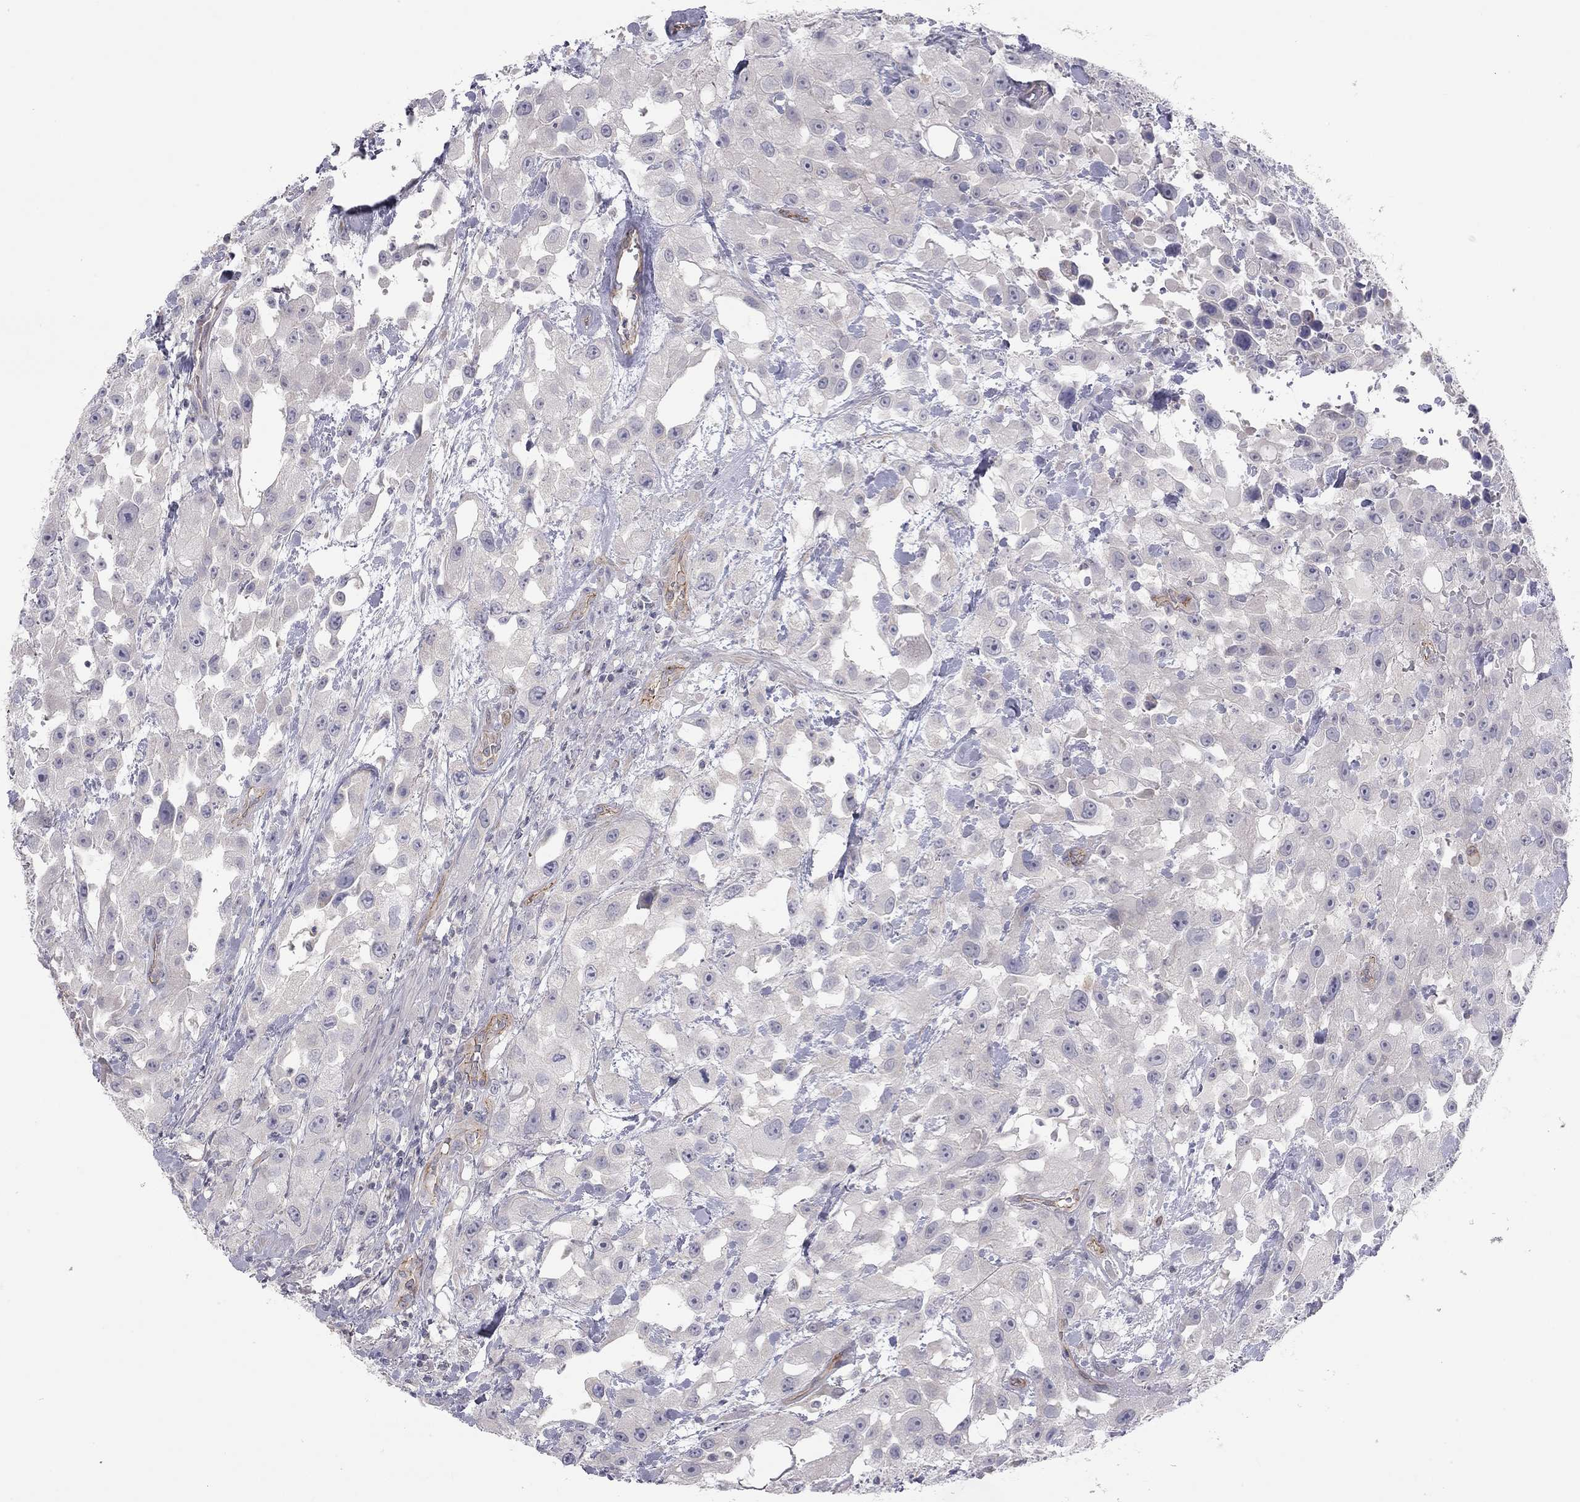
{"staining": {"intensity": "negative", "quantity": "none", "location": "none"}, "tissue": "urothelial cancer", "cell_type": "Tumor cells", "image_type": "cancer", "snomed": [{"axis": "morphology", "description": "Urothelial carcinoma, High grade"}, {"axis": "topography", "description": "Urinary bladder"}], "caption": "Tumor cells show no significant positivity in urothelial cancer.", "gene": "GPRC5B", "patient": {"sex": "male", "age": 79}}